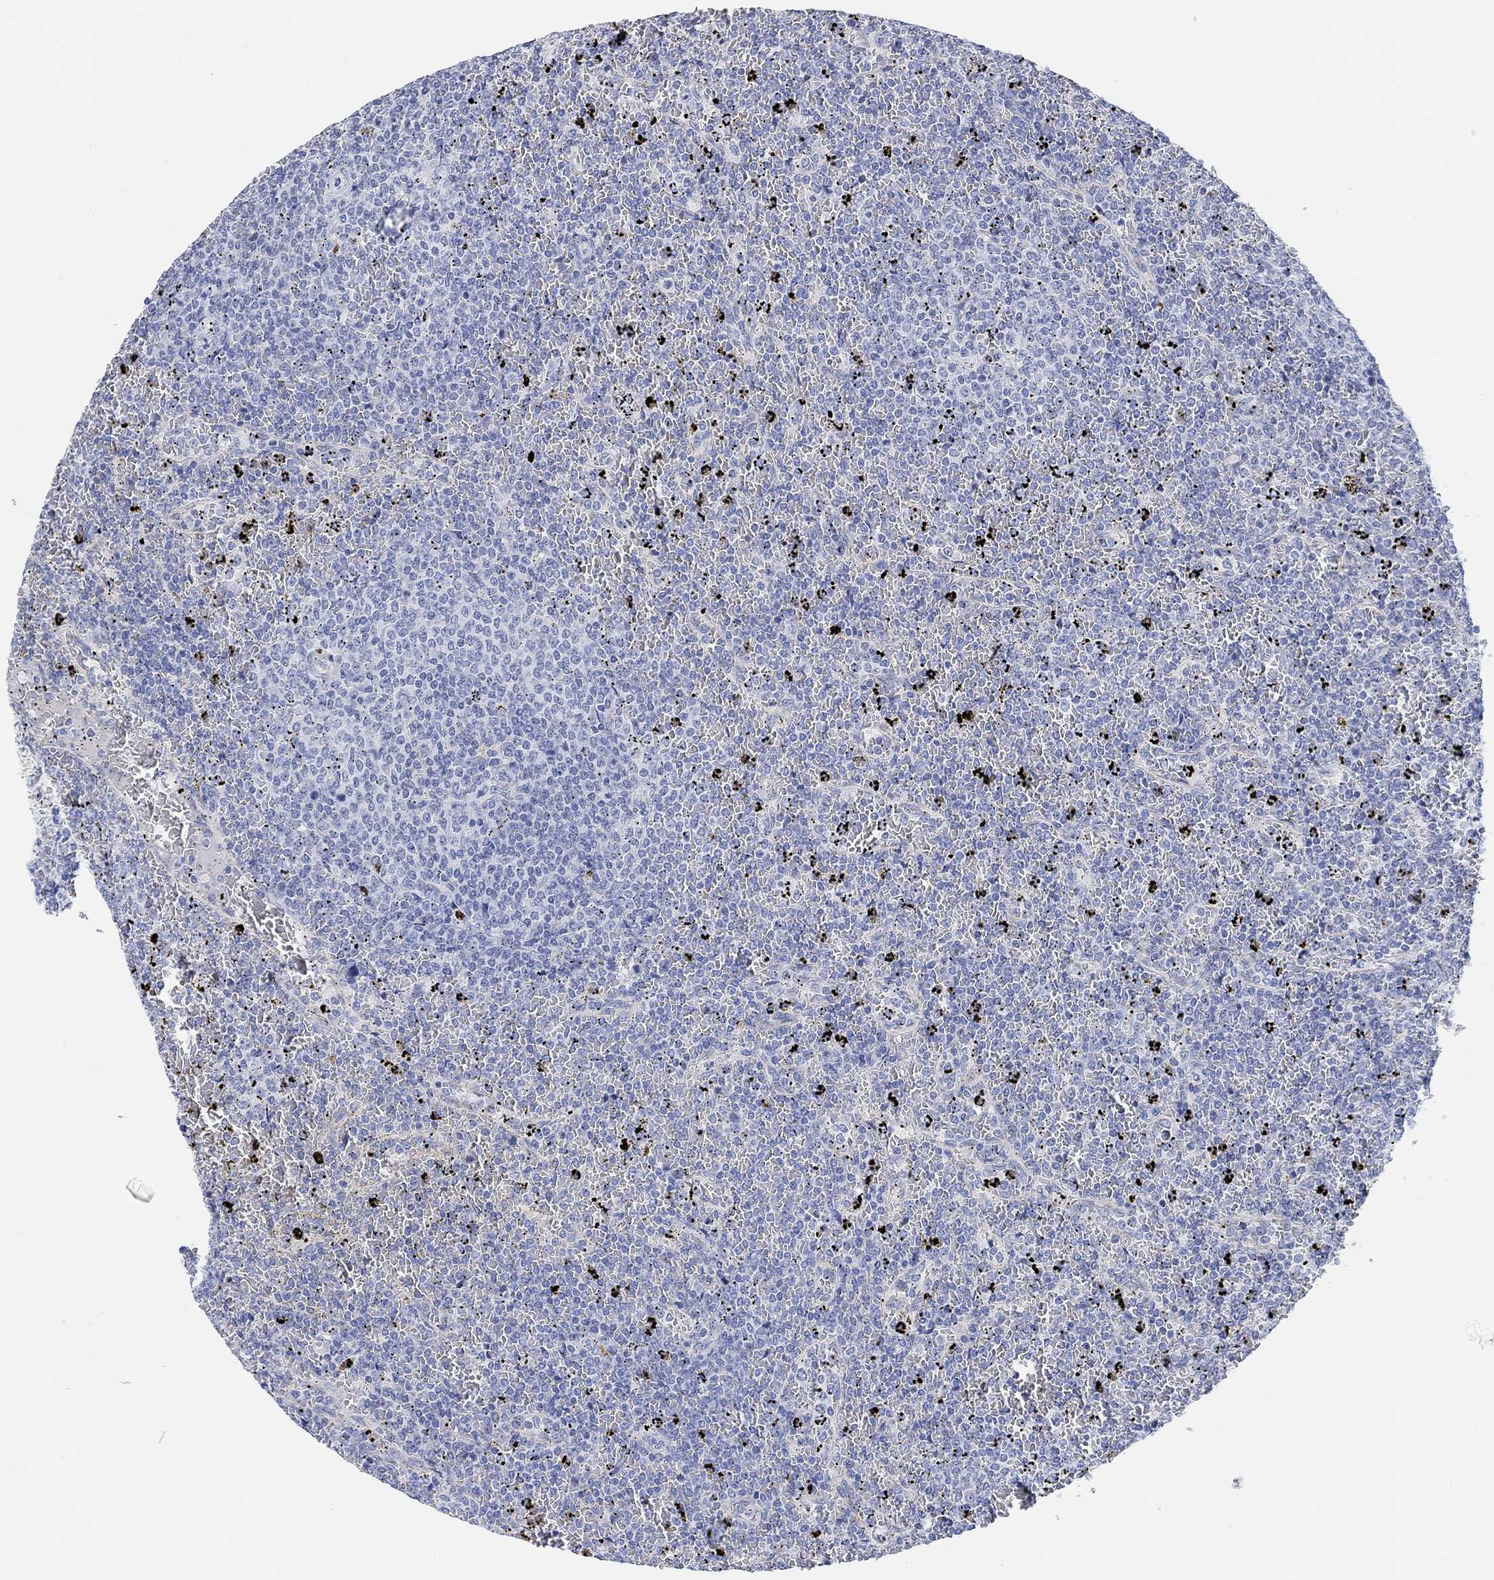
{"staining": {"intensity": "negative", "quantity": "none", "location": "none"}, "tissue": "lymphoma", "cell_type": "Tumor cells", "image_type": "cancer", "snomed": [{"axis": "morphology", "description": "Malignant lymphoma, non-Hodgkin's type, Low grade"}, {"axis": "topography", "description": "Spleen"}], "caption": "Image shows no significant protein staining in tumor cells of malignant lymphoma, non-Hodgkin's type (low-grade). The staining was performed using DAB to visualize the protein expression in brown, while the nuclei were stained in blue with hematoxylin (Magnification: 20x).", "gene": "VAT1L", "patient": {"sex": "female", "age": 77}}